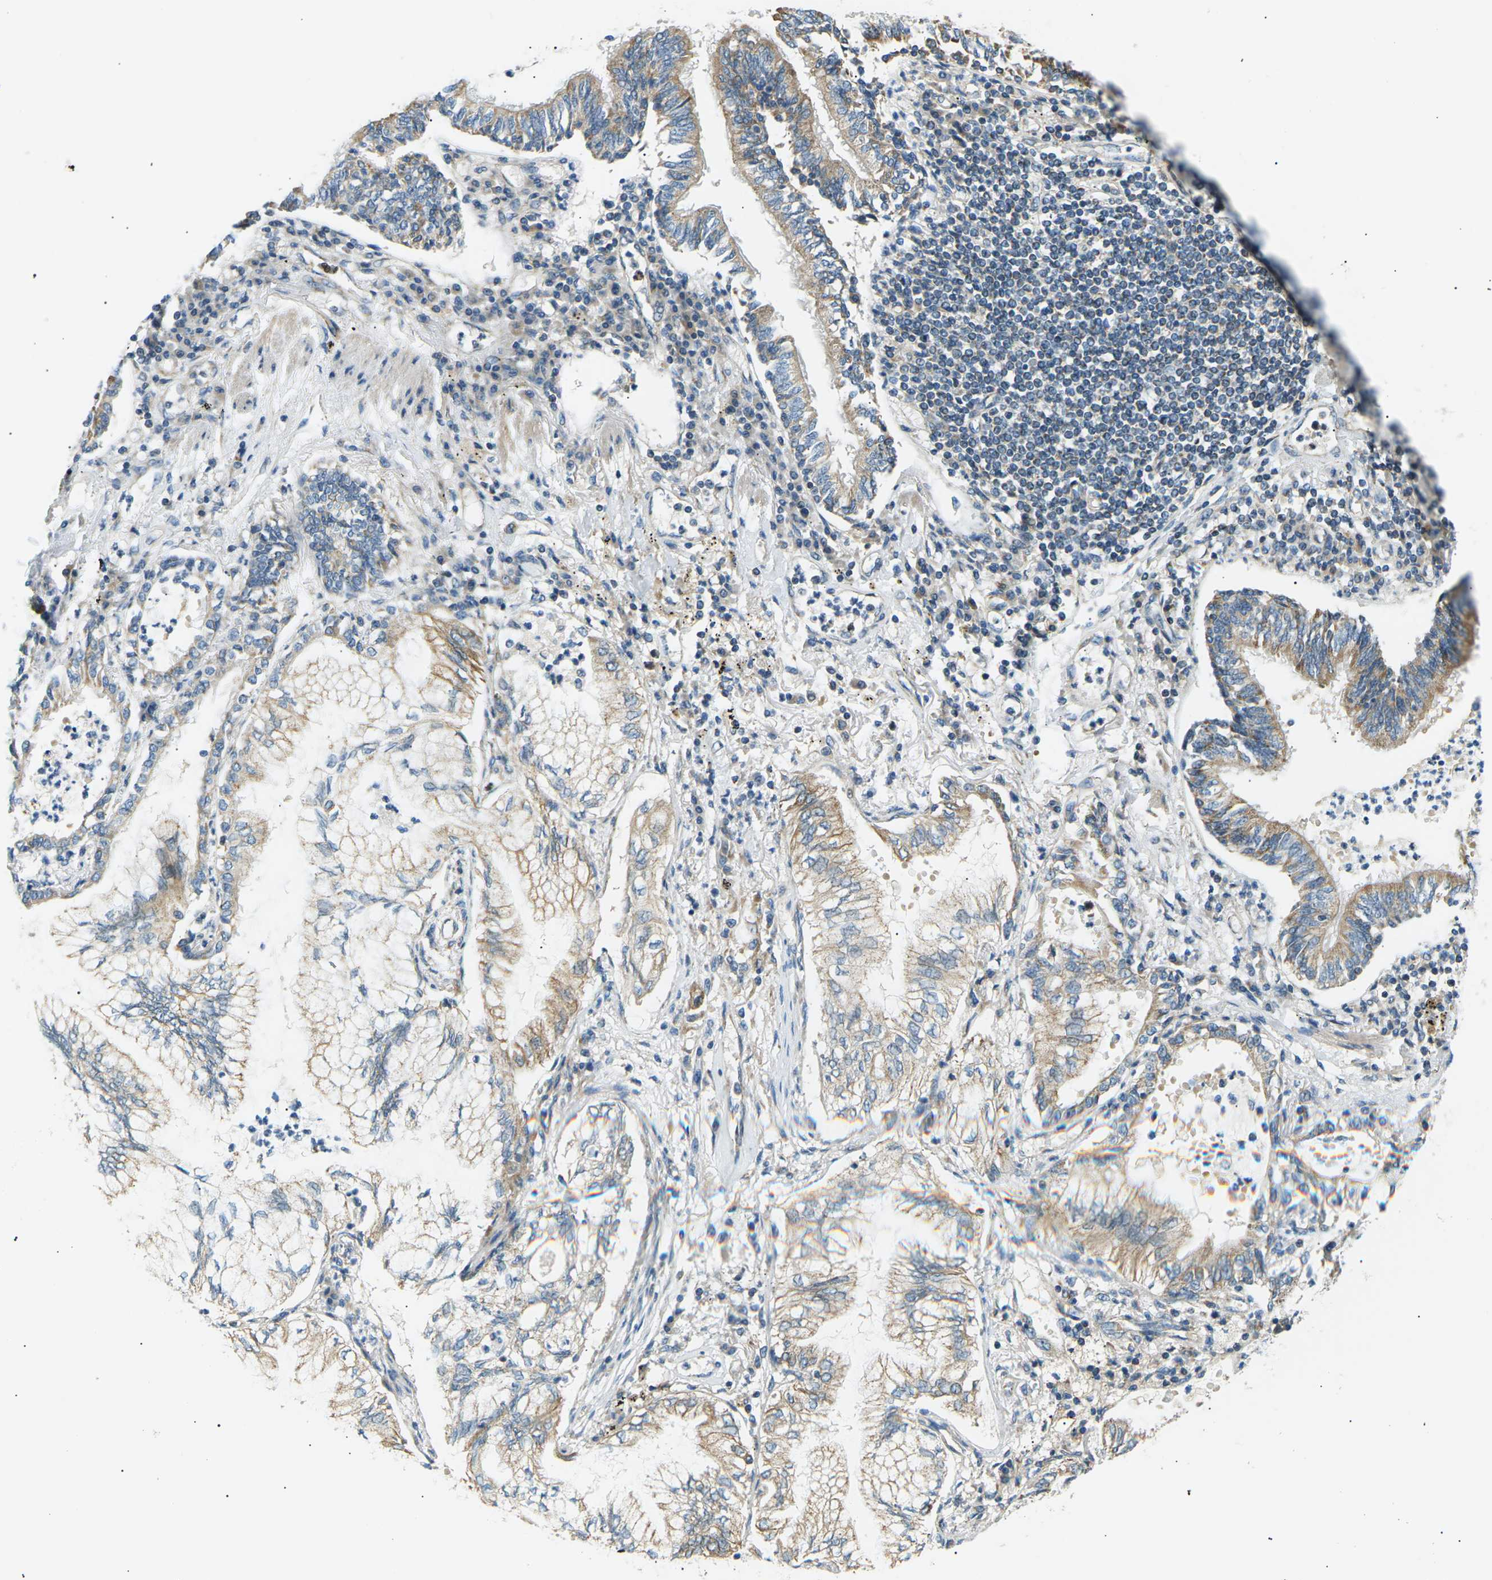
{"staining": {"intensity": "moderate", "quantity": "25%-75%", "location": "cytoplasmic/membranous"}, "tissue": "lung cancer", "cell_type": "Tumor cells", "image_type": "cancer", "snomed": [{"axis": "morphology", "description": "Normal tissue, NOS"}, {"axis": "morphology", "description": "Adenocarcinoma, NOS"}, {"axis": "topography", "description": "Bronchus"}, {"axis": "topography", "description": "Lung"}], "caption": "A histopathology image showing moderate cytoplasmic/membranous staining in approximately 25%-75% of tumor cells in lung adenocarcinoma, as visualized by brown immunohistochemical staining.", "gene": "TBC1D8", "patient": {"sex": "female", "age": 70}}